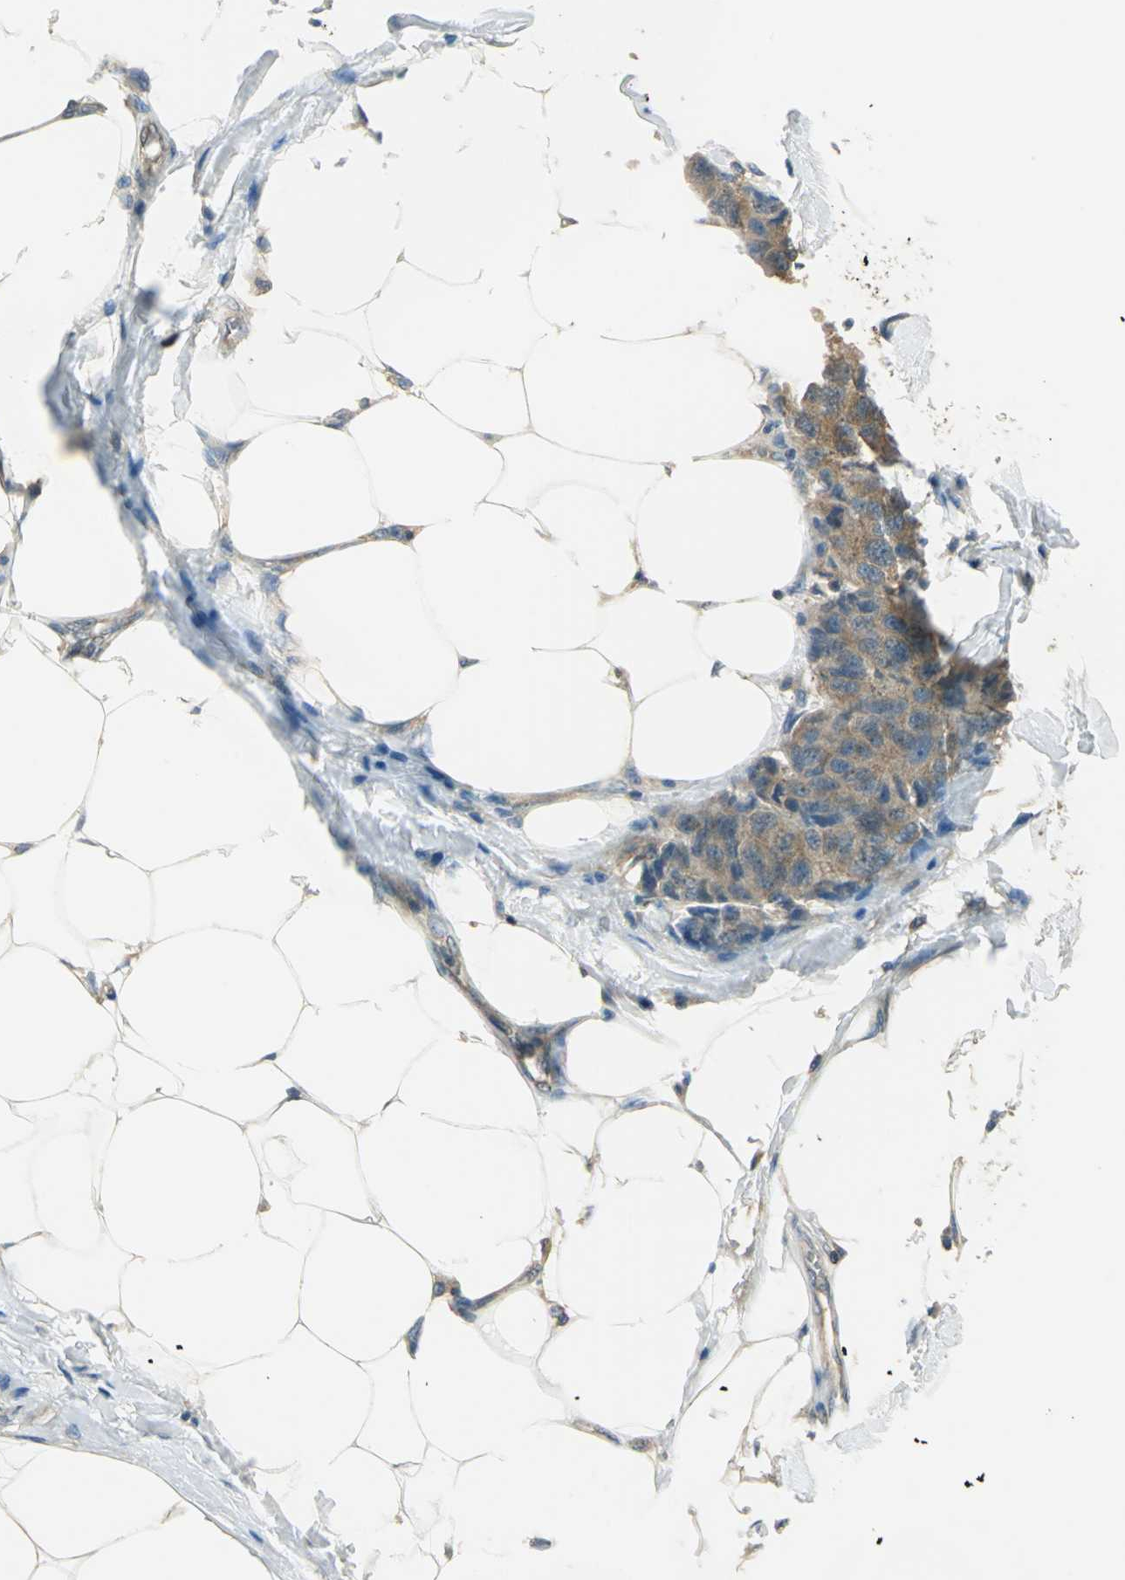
{"staining": {"intensity": "moderate", "quantity": ">75%", "location": "cytoplasmic/membranous"}, "tissue": "breast cancer", "cell_type": "Tumor cells", "image_type": "cancer", "snomed": [{"axis": "morphology", "description": "Duct carcinoma"}, {"axis": "topography", "description": "Breast"}], "caption": "Immunohistochemistry histopathology image of human breast cancer stained for a protein (brown), which shows medium levels of moderate cytoplasmic/membranous staining in approximately >75% of tumor cells.", "gene": "SHC2", "patient": {"sex": "female", "age": 80}}